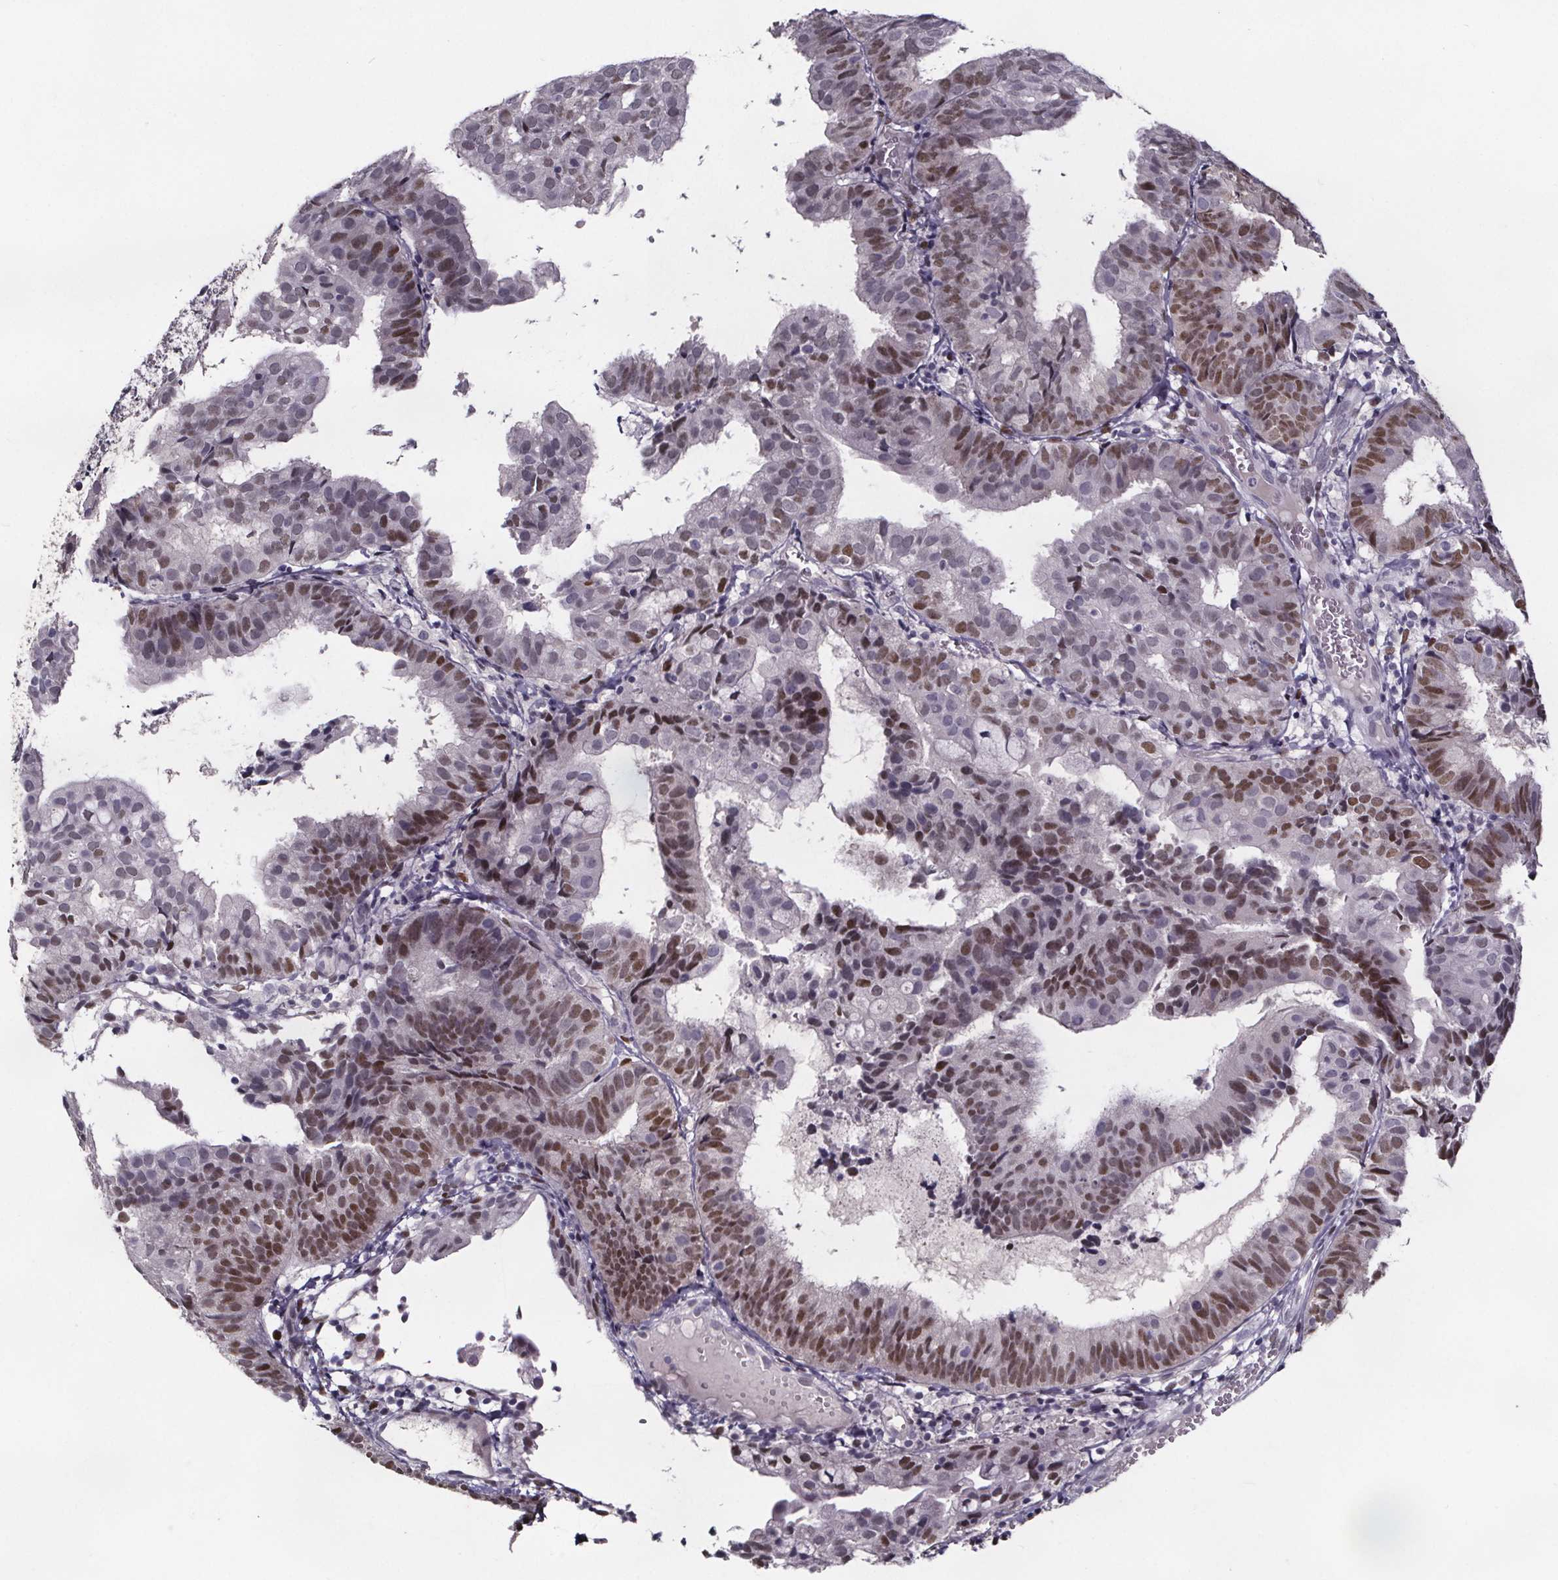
{"staining": {"intensity": "moderate", "quantity": "25%-75%", "location": "nuclear"}, "tissue": "endometrial cancer", "cell_type": "Tumor cells", "image_type": "cancer", "snomed": [{"axis": "morphology", "description": "Adenocarcinoma, NOS"}, {"axis": "topography", "description": "Endometrium"}], "caption": "Immunohistochemistry photomicrograph of endometrial cancer (adenocarcinoma) stained for a protein (brown), which exhibits medium levels of moderate nuclear positivity in approximately 25%-75% of tumor cells.", "gene": "AR", "patient": {"sex": "female", "age": 80}}